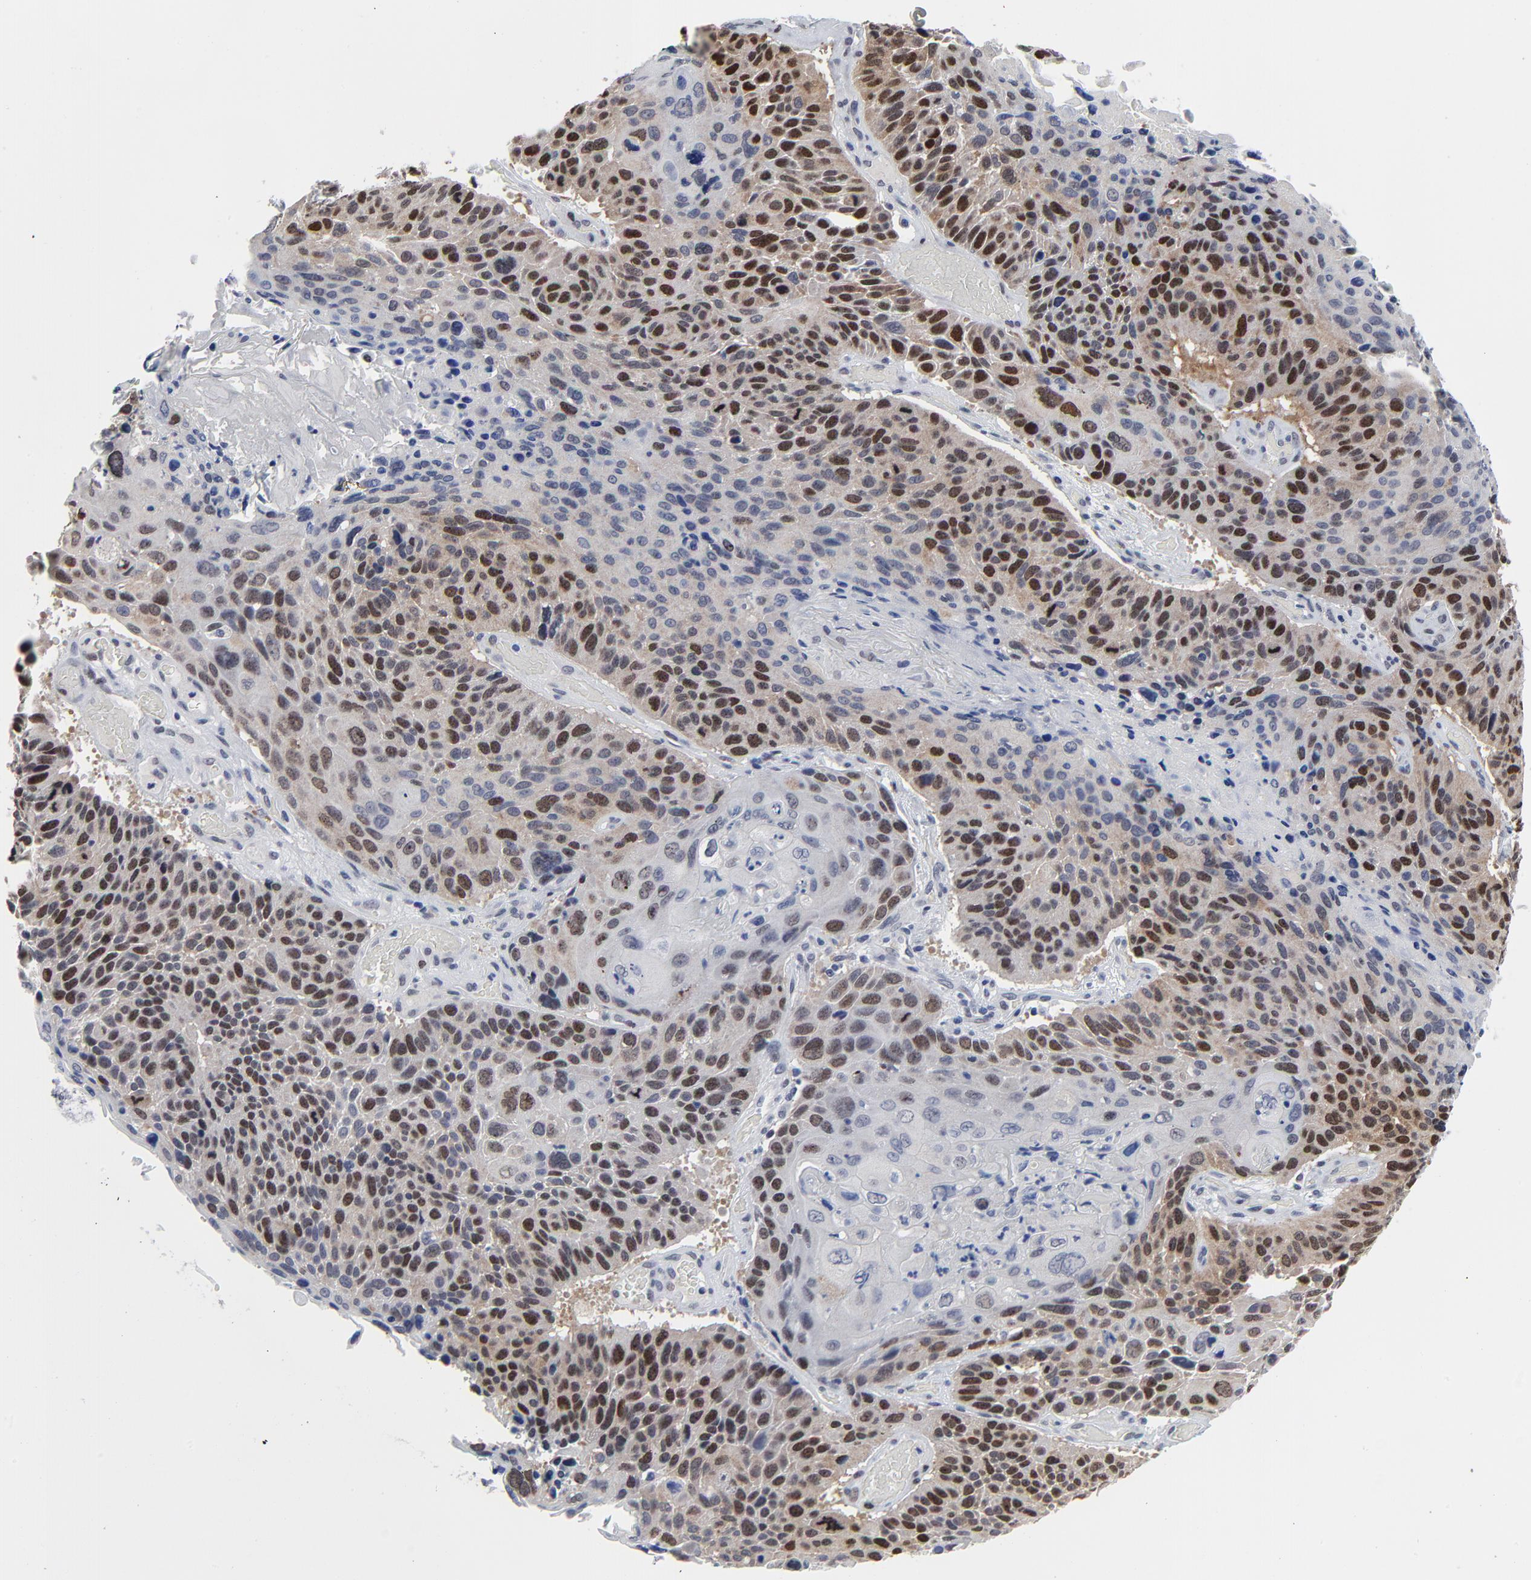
{"staining": {"intensity": "moderate", "quantity": "25%-75%", "location": "cytoplasmic/membranous,nuclear"}, "tissue": "lung cancer", "cell_type": "Tumor cells", "image_type": "cancer", "snomed": [{"axis": "morphology", "description": "Squamous cell carcinoma, NOS"}, {"axis": "topography", "description": "Lung"}], "caption": "IHC staining of lung cancer (squamous cell carcinoma), which displays medium levels of moderate cytoplasmic/membranous and nuclear staining in about 25%-75% of tumor cells indicating moderate cytoplasmic/membranous and nuclear protein staining. The staining was performed using DAB (3,3'-diaminobenzidine) (brown) for protein detection and nuclei were counterstained in hematoxylin (blue).", "gene": "ZNF589", "patient": {"sex": "male", "age": 68}}